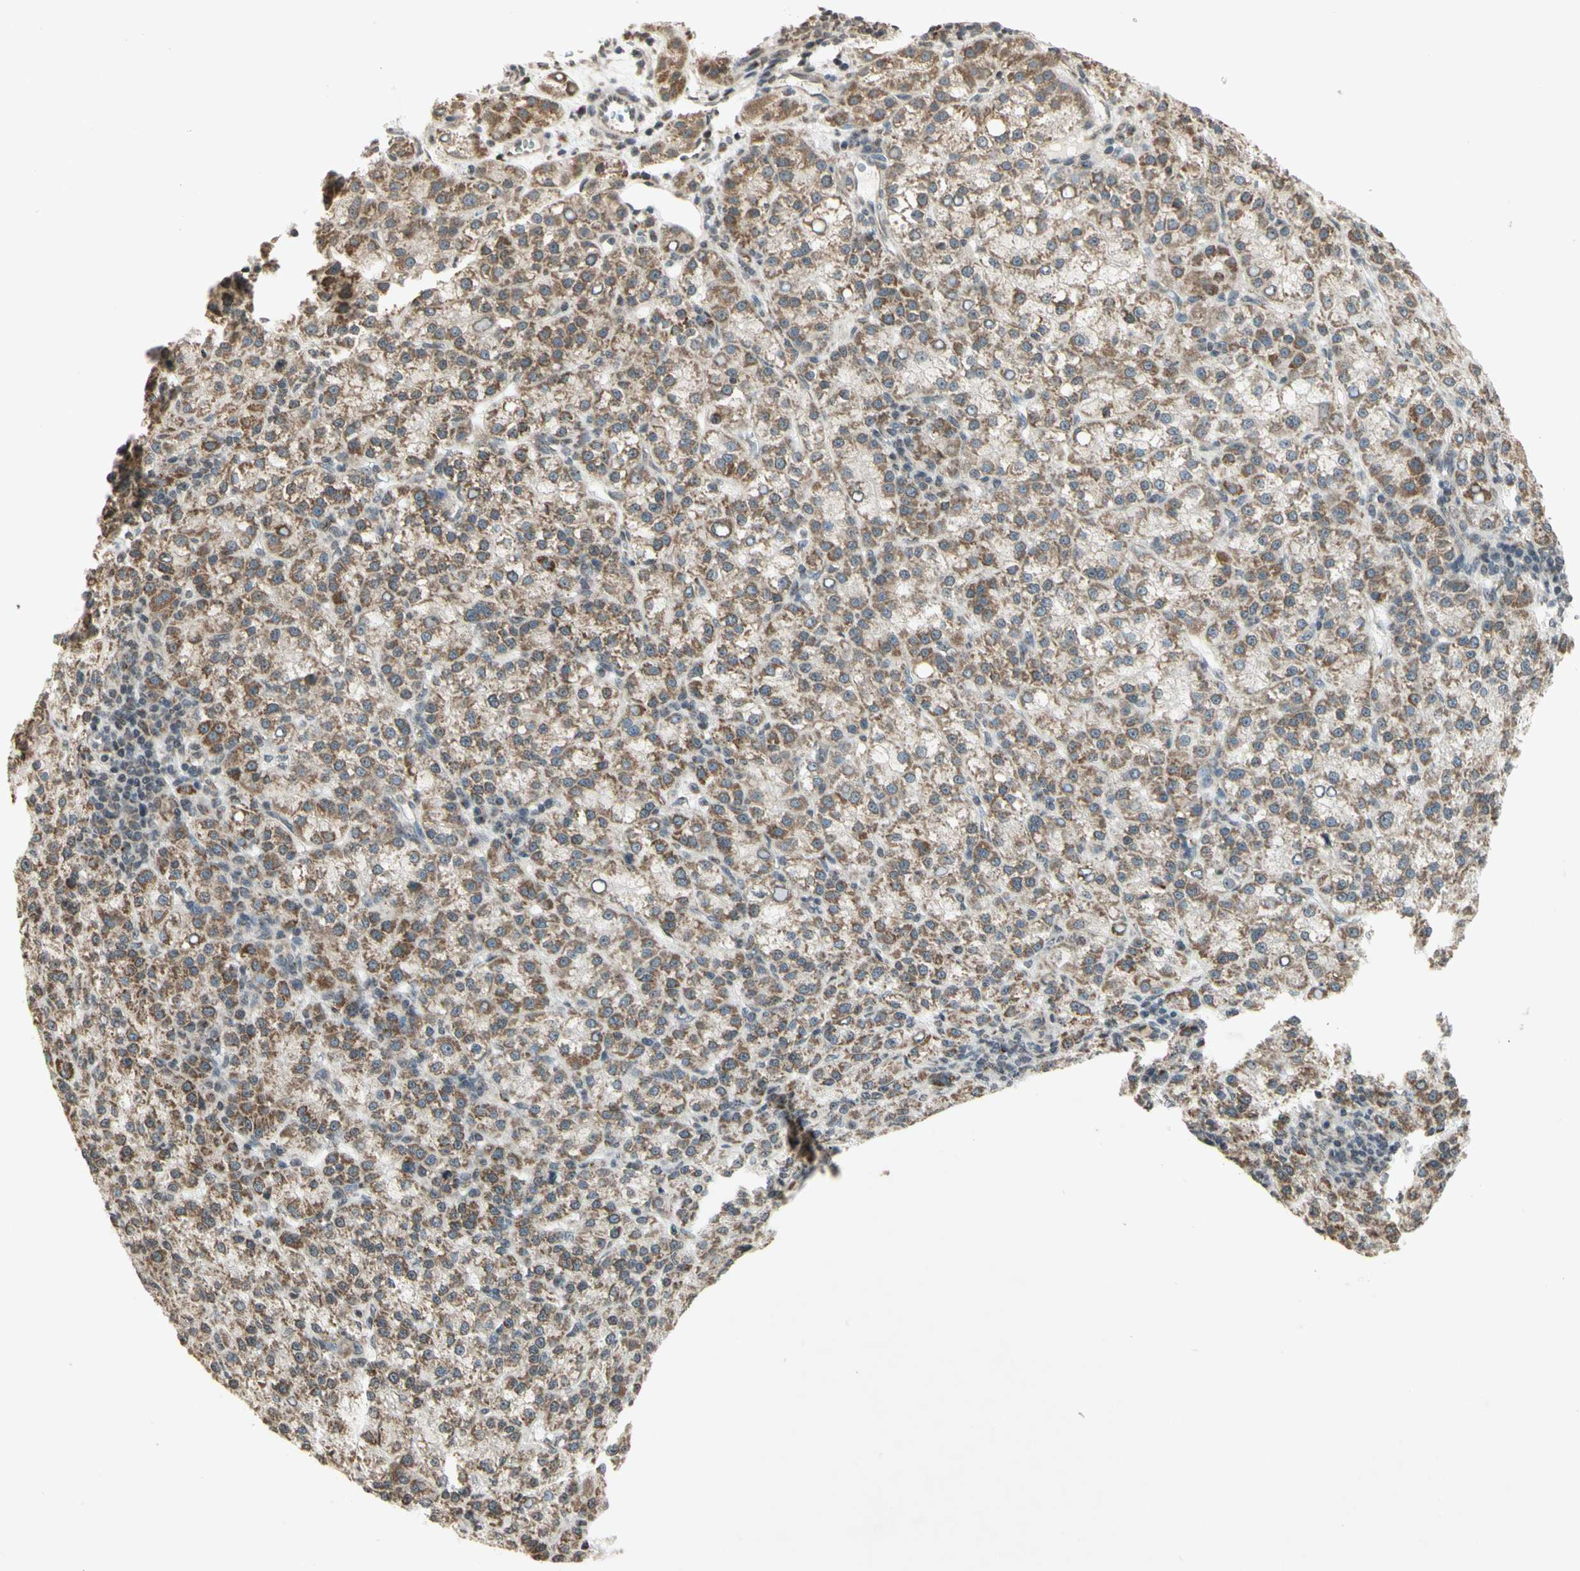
{"staining": {"intensity": "moderate", "quantity": "25%-75%", "location": "cytoplasmic/membranous"}, "tissue": "liver cancer", "cell_type": "Tumor cells", "image_type": "cancer", "snomed": [{"axis": "morphology", "description": "Carcinoma, Hepatocellular, NOS"}, {"axis": "topography", "description": "Liver"}], "caption": "Moderate cytoplasmic/membranous protein staining is identified in approximately 25%-75% of tumor cells in hepatocellular carcinoma (liver). The staining is performed using DAB brown chromogen to label protein expression. The nuclei are counter-stained blue using hematoxylin.", "gene": "CCNI", "patient": {"sex": "female", "age": 58}}